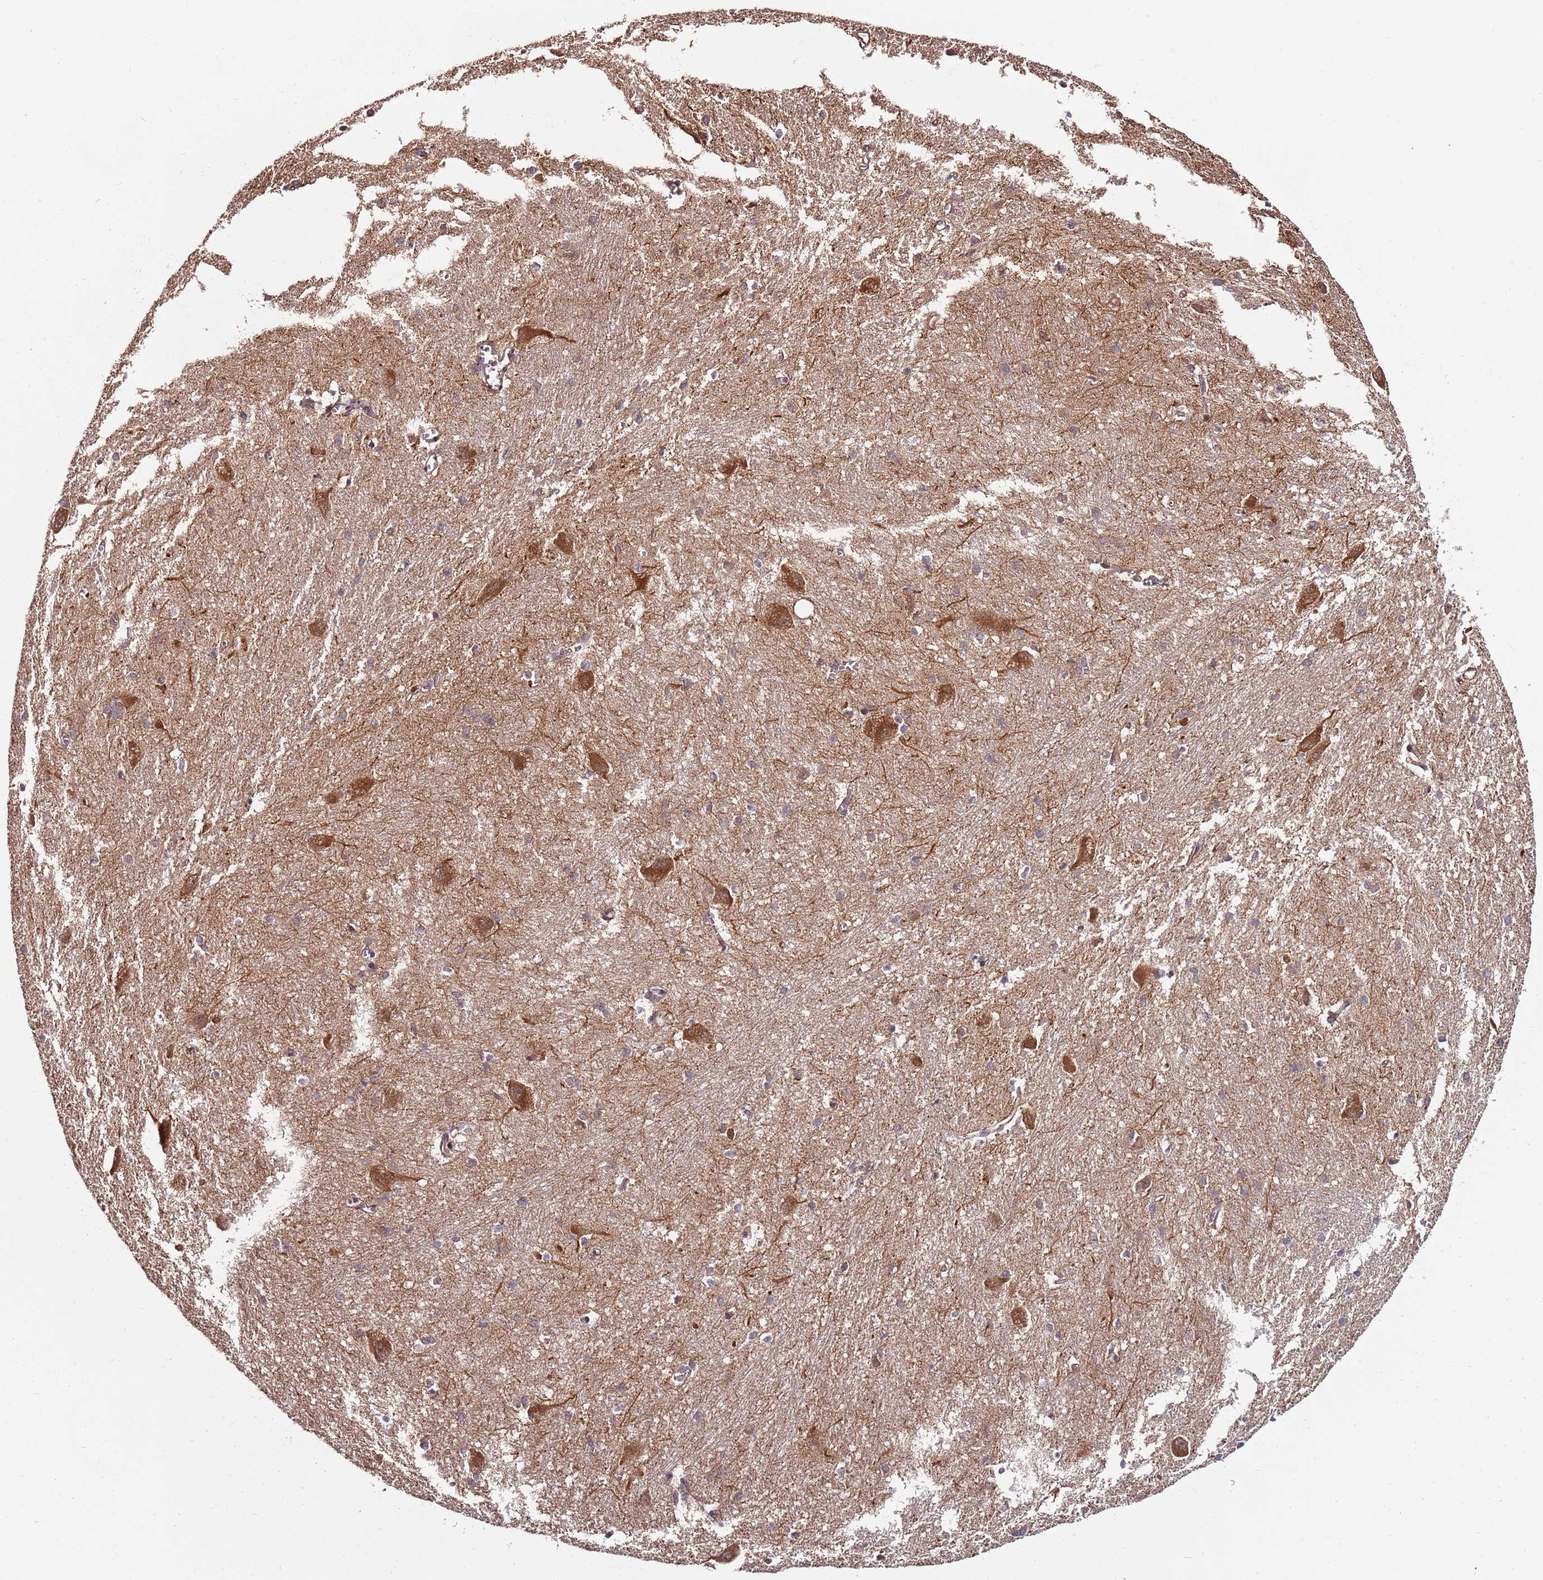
{"staining": {"intensity": "moderate", "quantity": "25%-75%", "location": "nuclear"}, "tissue": "caudate", "cell_type": "Glial cells", "image_type": "normal", "snomed": [{"axis": "morphology", "description": "Normal tissue, NOS"}, {"axis": "topography", "description": "Lateral ventricle wall"}], "caption": "Protein expression analysis of normal caudate shows moderate nuclear staining in approximately 25%-75% of glial cells.", "gene": "EDC3", "patient": {"sex": "male", "age": 37}}